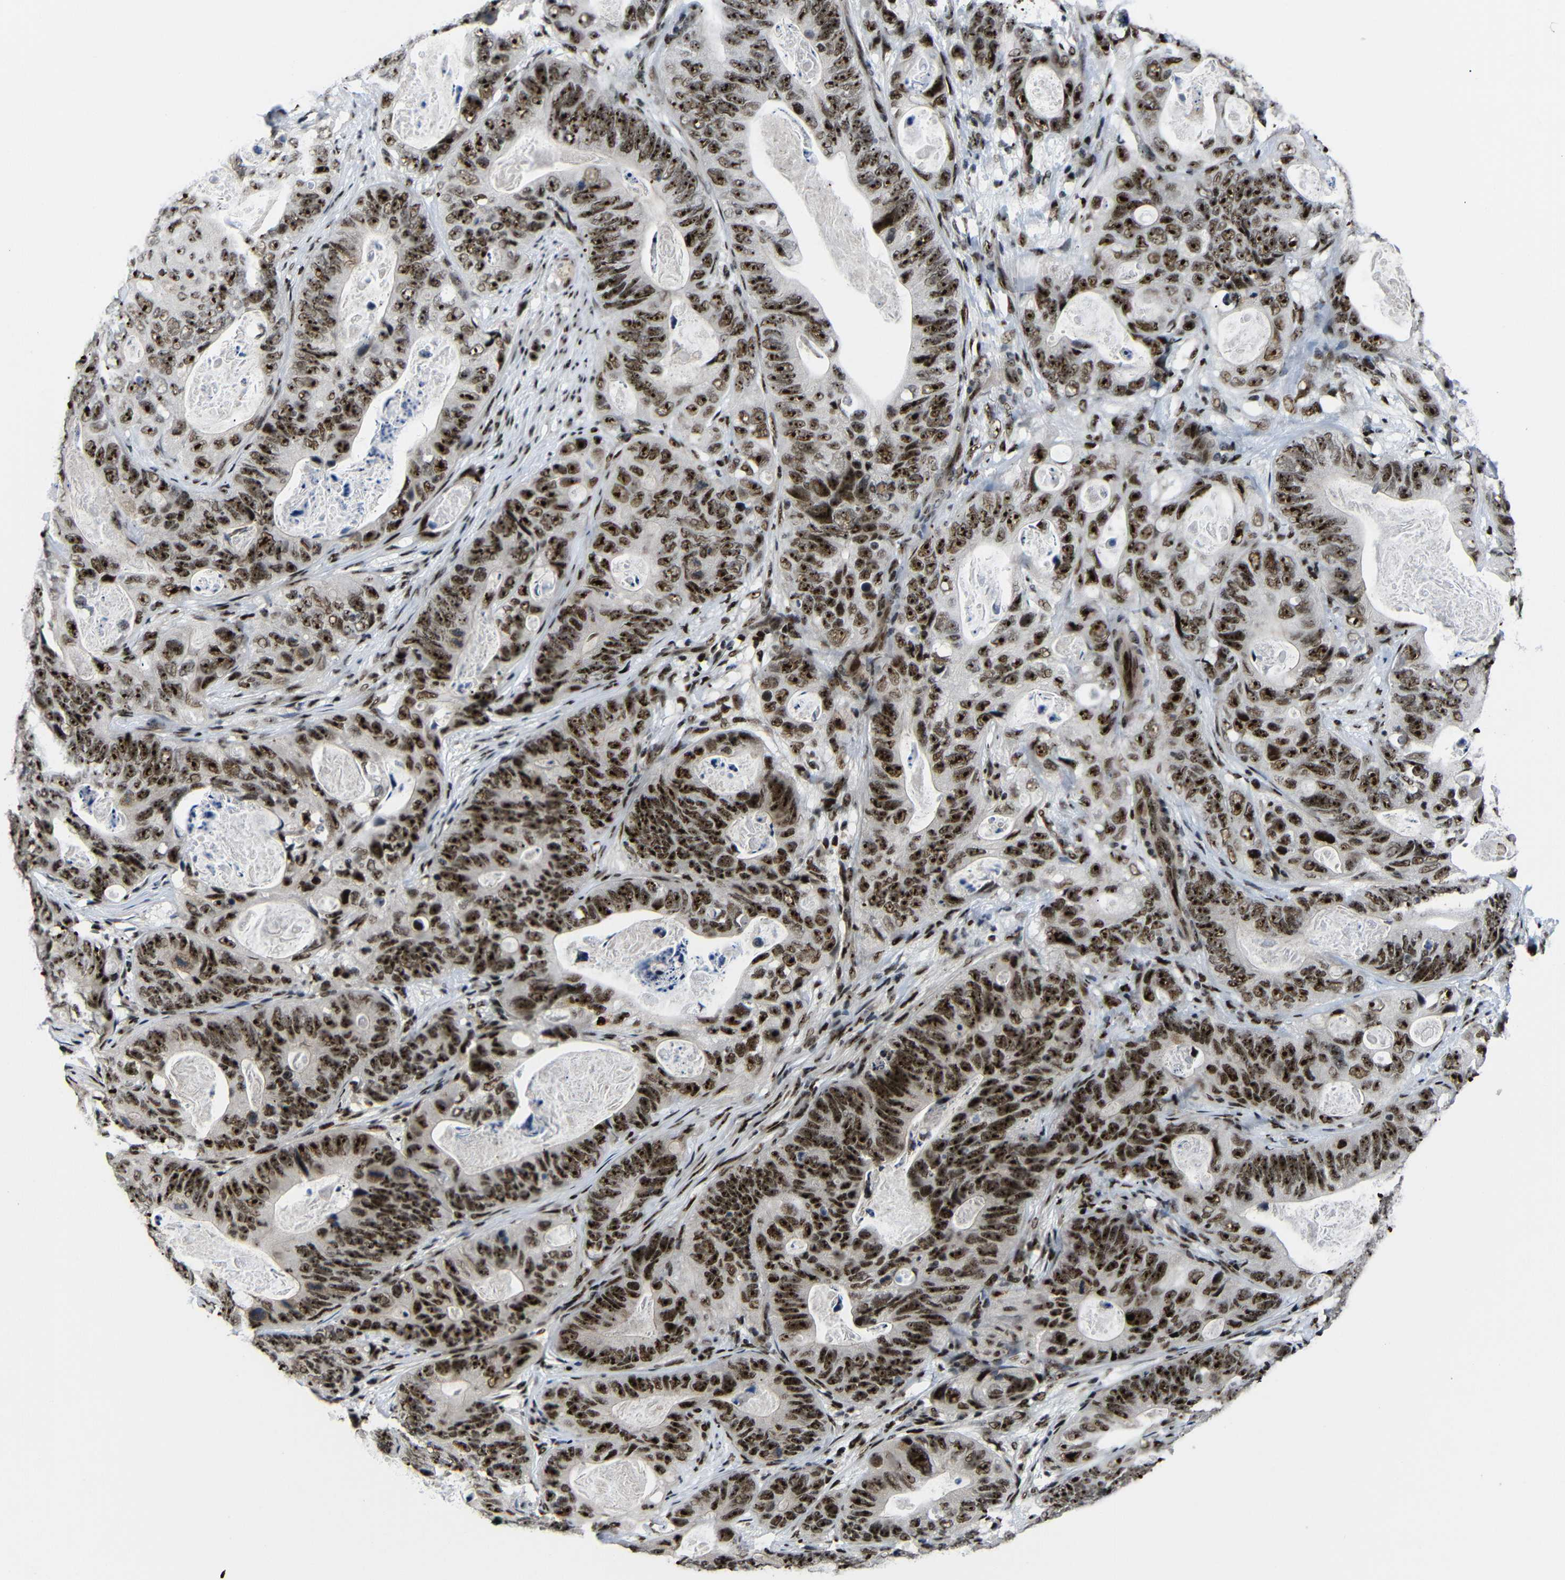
{"staining": {"intensity": "strong", "quantity": ">75%", "location": "nuclear"}, "tissue": "stomach cancer", "cell_type": "Tumor cells", "image_type": "cancer", "snomed": [{"axis": "morphology", "description": "Adenocarcinoma, NOS"}, {"axis": "topography", "description": "Stomach"}], "caption": "An immunohistochemistry histopathology image of neoplastic tissue is shown. Protein staining in brown labels strong nuclear positivity in stomach cancer (adenocarcinoma) within tumor cells.", "gene": "SETDB2", "patient": {"sex": "female", "age": 89}}